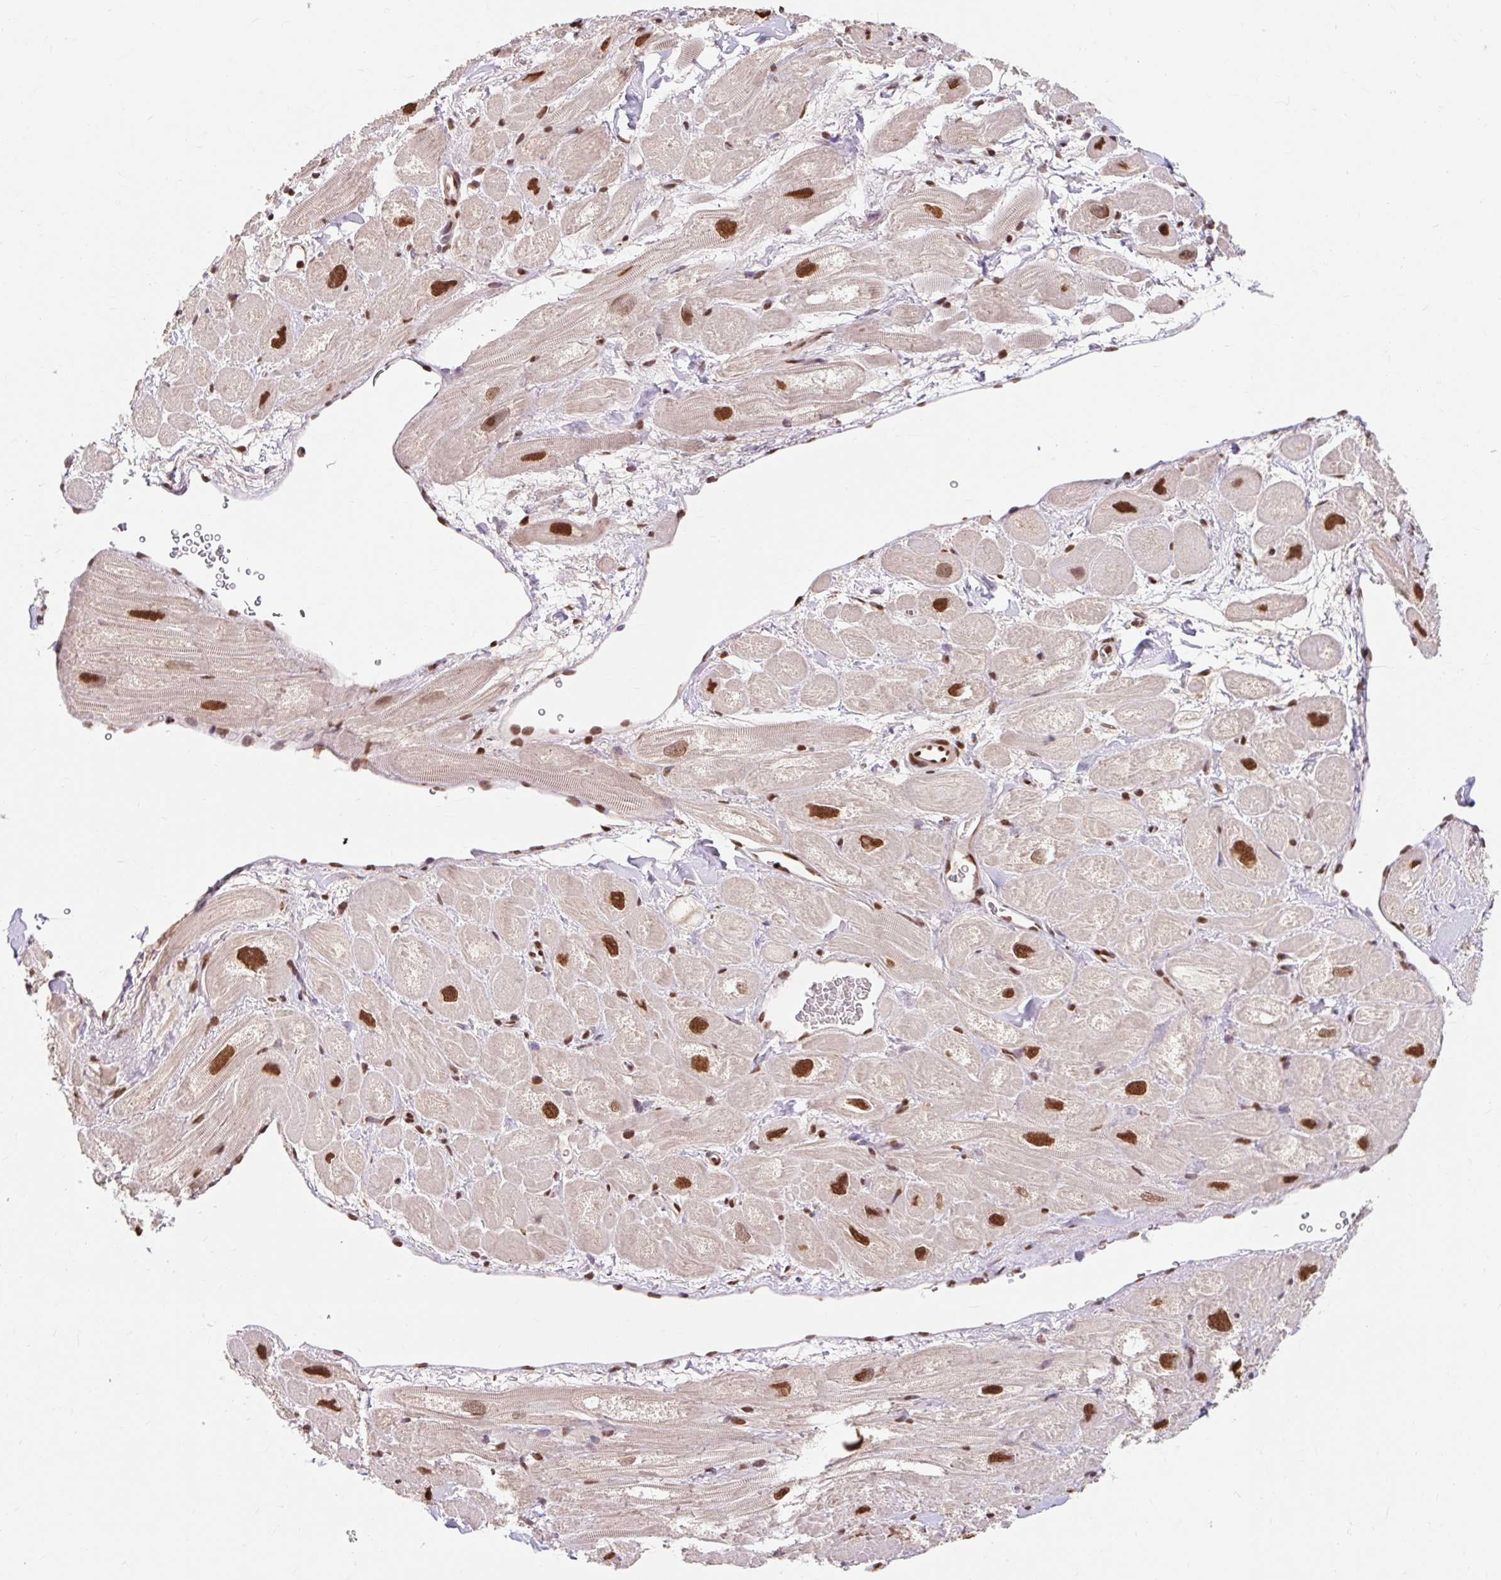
{"staining": {"intensity": "strong", "quantity": ">75%", "location": "nuclear"}, "tissue": "heart muscle", "cell_type": "Cardiomyocytes", "image_type": "normal", "snomed": [{"axis": "morphology", "description": "Normal tissue, NOS"}, {"axis": "topography", "description": "Heart"}], "caption": "Unremarkable heart muscle demonstrates strong nuclear expression in approximately >75% of cardiomyocytes.", "gene": "BICRA", "patient": {"sex": "male", "age": 49}}